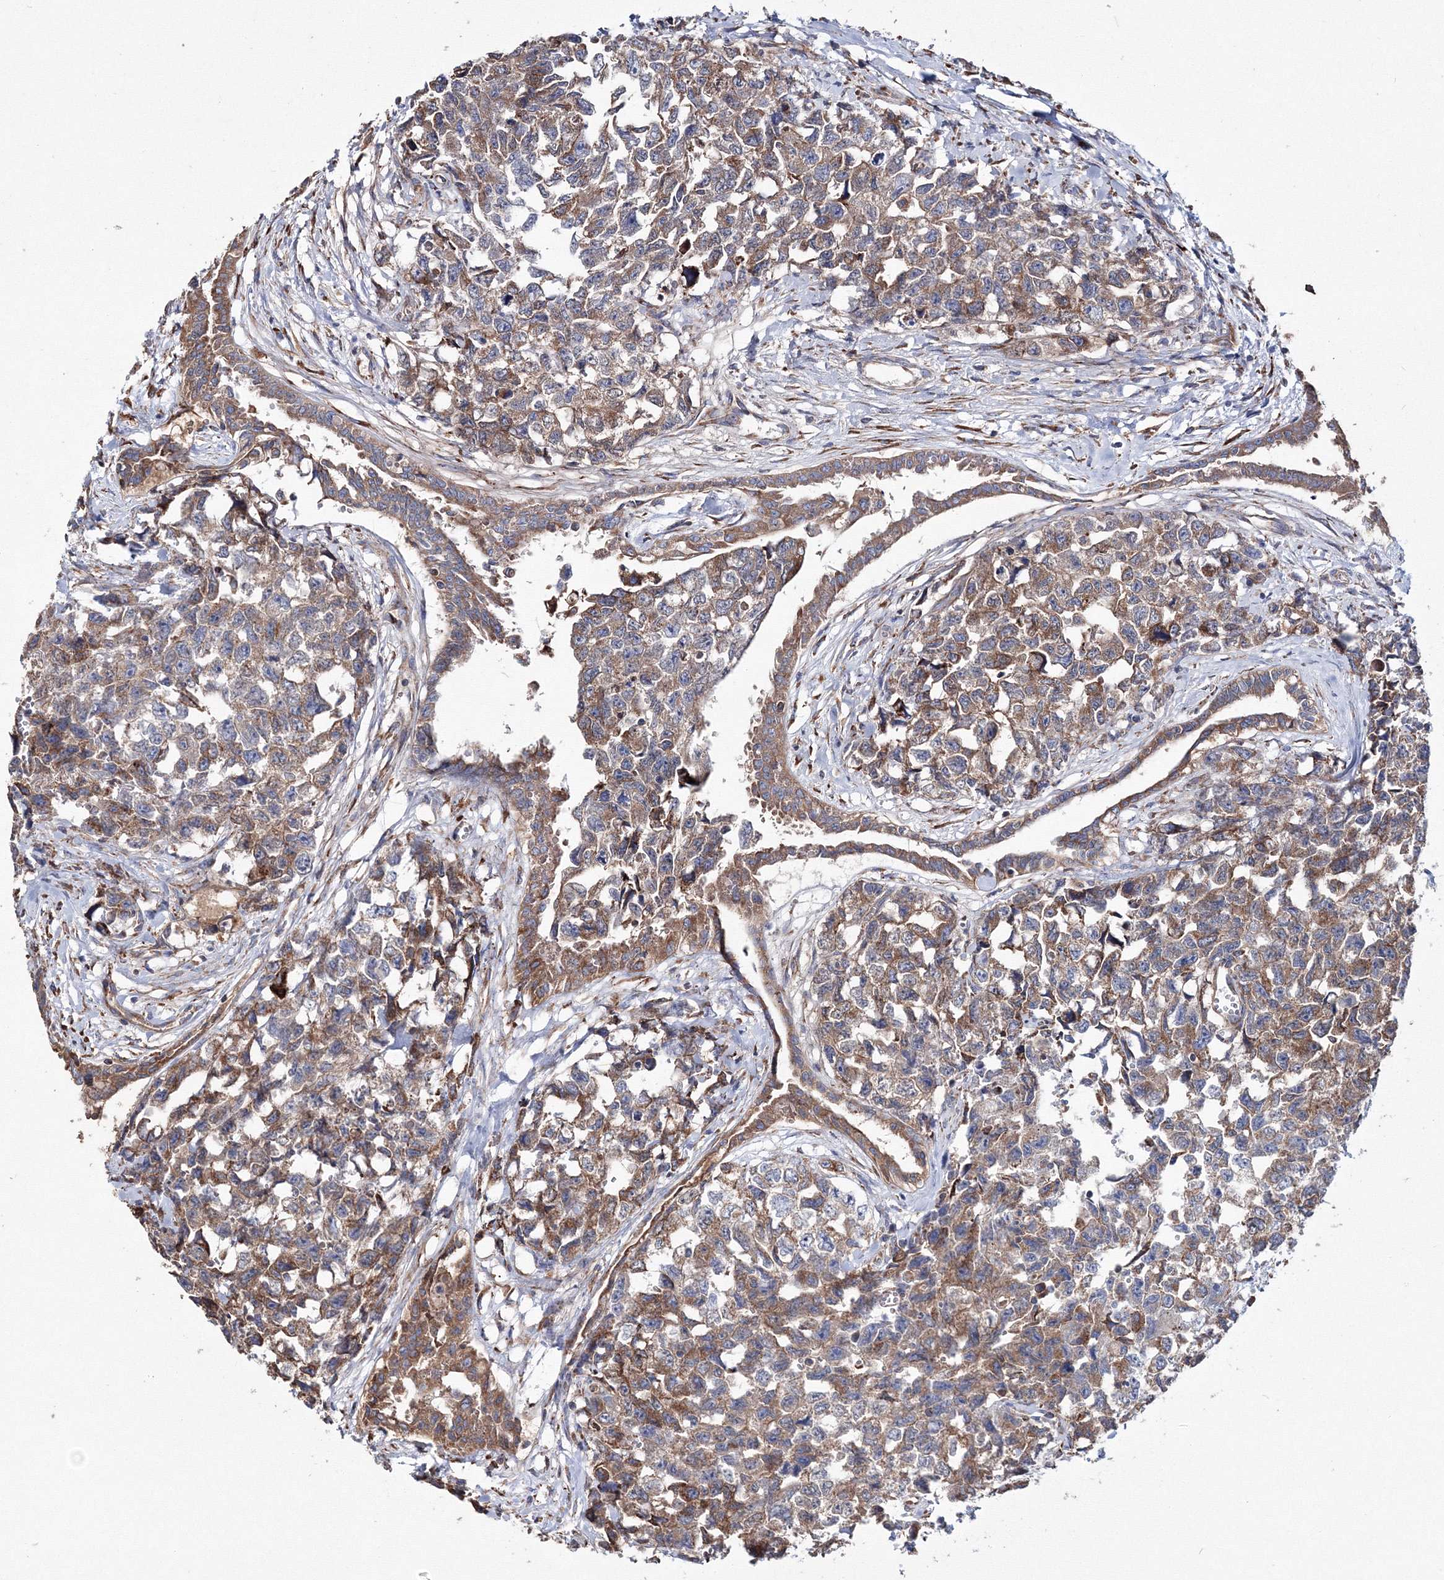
{"staining": {"intensity": "moderate", "quantity": ">75%", "location": "cytoplasmic/membranous"}, "tissue": "testis cancer", "cell_type": "Tumor cells", "image_type": "cancer", "snomed": [{"axis": "morphology", "description": "Carcinoma, Embryonal, NOS"}, {"axis": "topography", "description": "Testis"}], "caption": "Immunohistochemical staining of testis cancer shows moderate cytoplasmic/membranous protein expression in about >75% of tumor cells. The staining is performed using DAB (3,3'-diaminobenzidine) brown chromogen to label protein expression. The nuclei are counter-stained blue using hematoxylin.", "gene": "VPS8", "patient": {"sex": "male", "age": 31}}